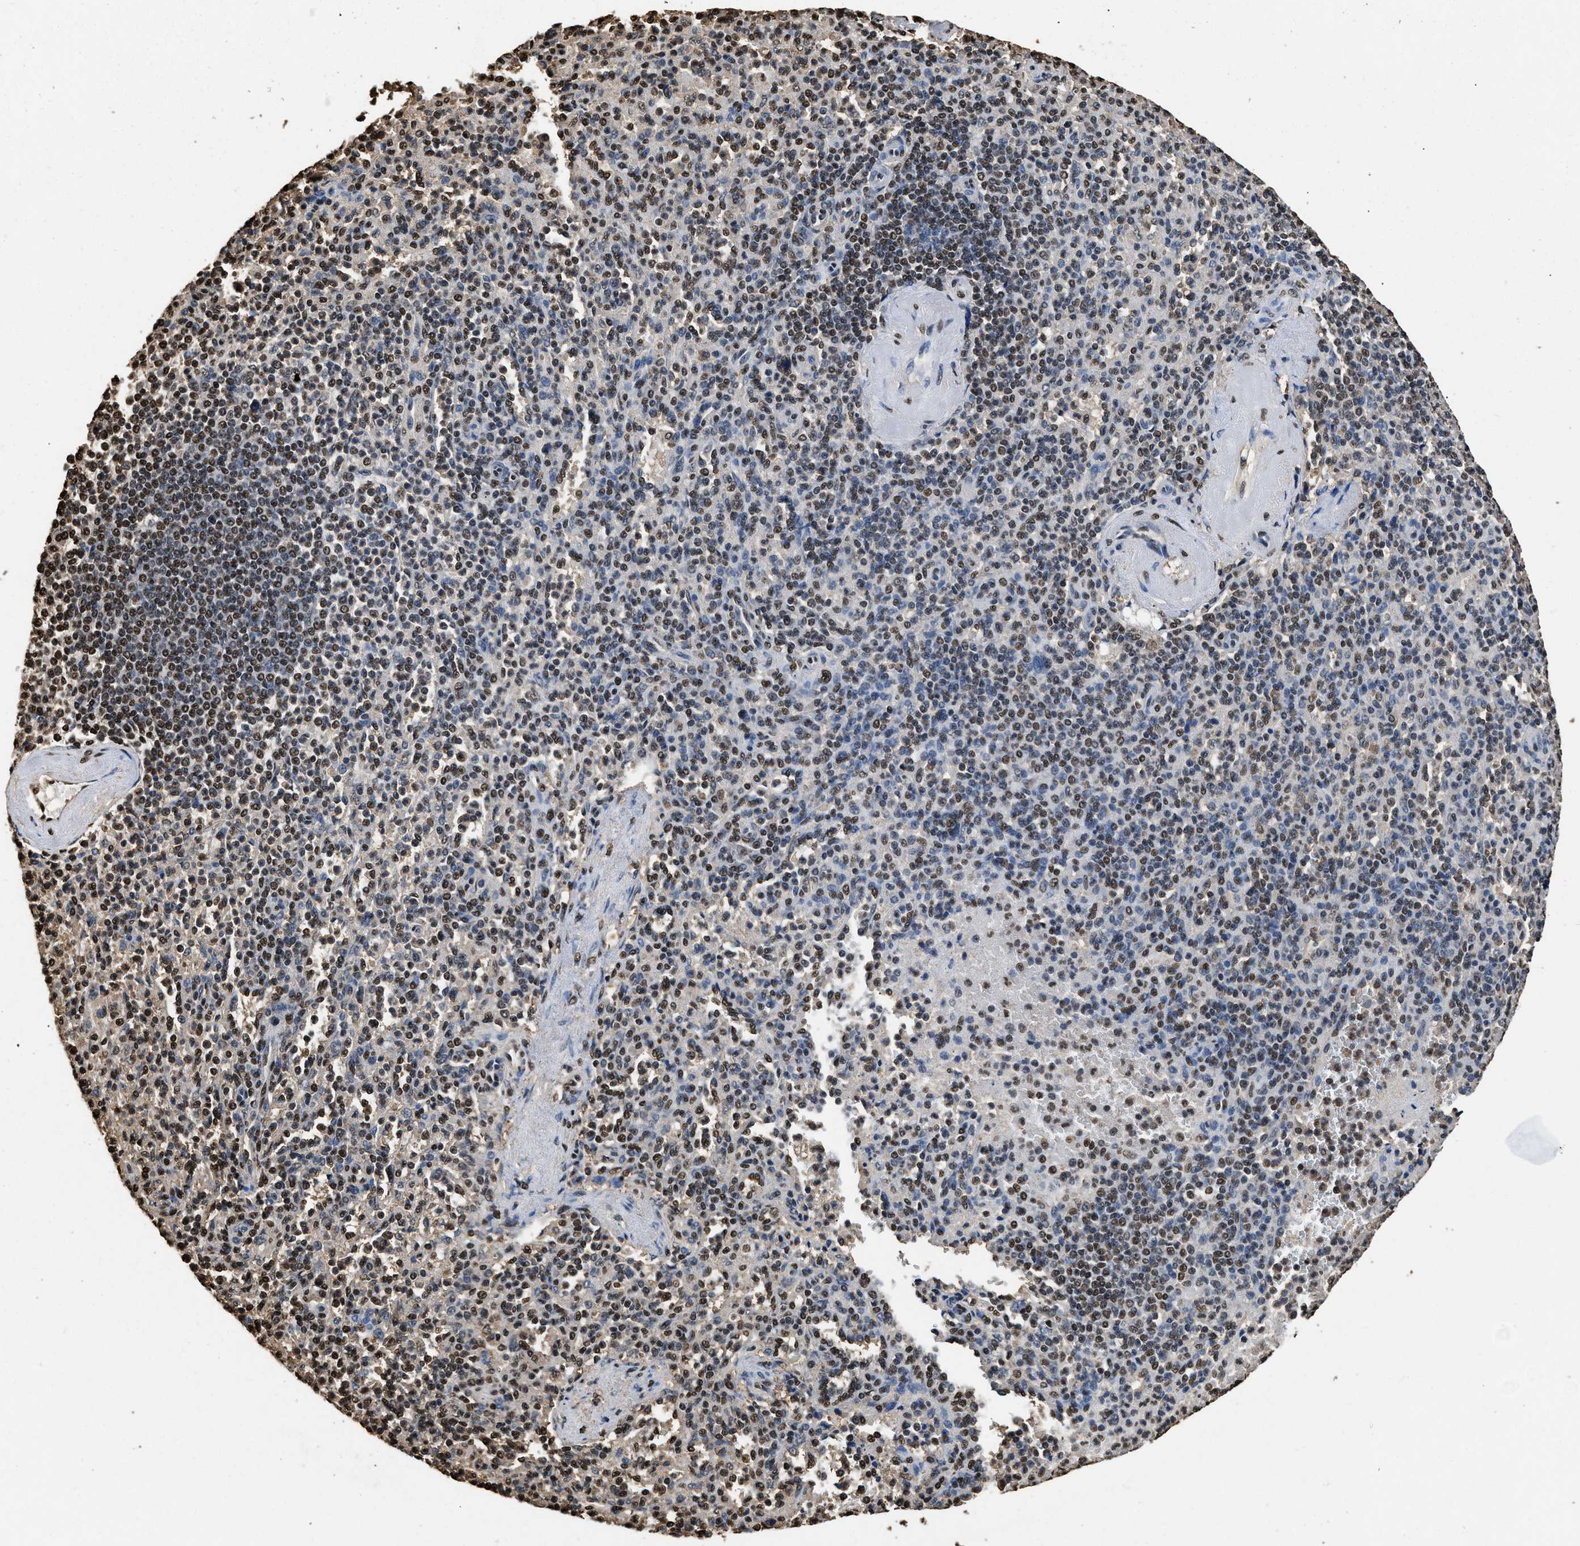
{"staining": {"intensity": "moderate", "quantity": "25%-75%", "location": "nuclear"}, "tissue": "spleen", "cell_type": "Cells in red pulp", "image_type": "normal", "snomed": [{"axis": "morphology", "description": "Normal tissue, NOS"}, {"axis": "topography", "description": "Spleen"}], "caption": "A histopathology image of spleen stained for a protein exhibits moderate nuclear brown staining in cells in red pulp.", "gene": "GAPDH", "patient": {"sex": "female", "age": 74}}